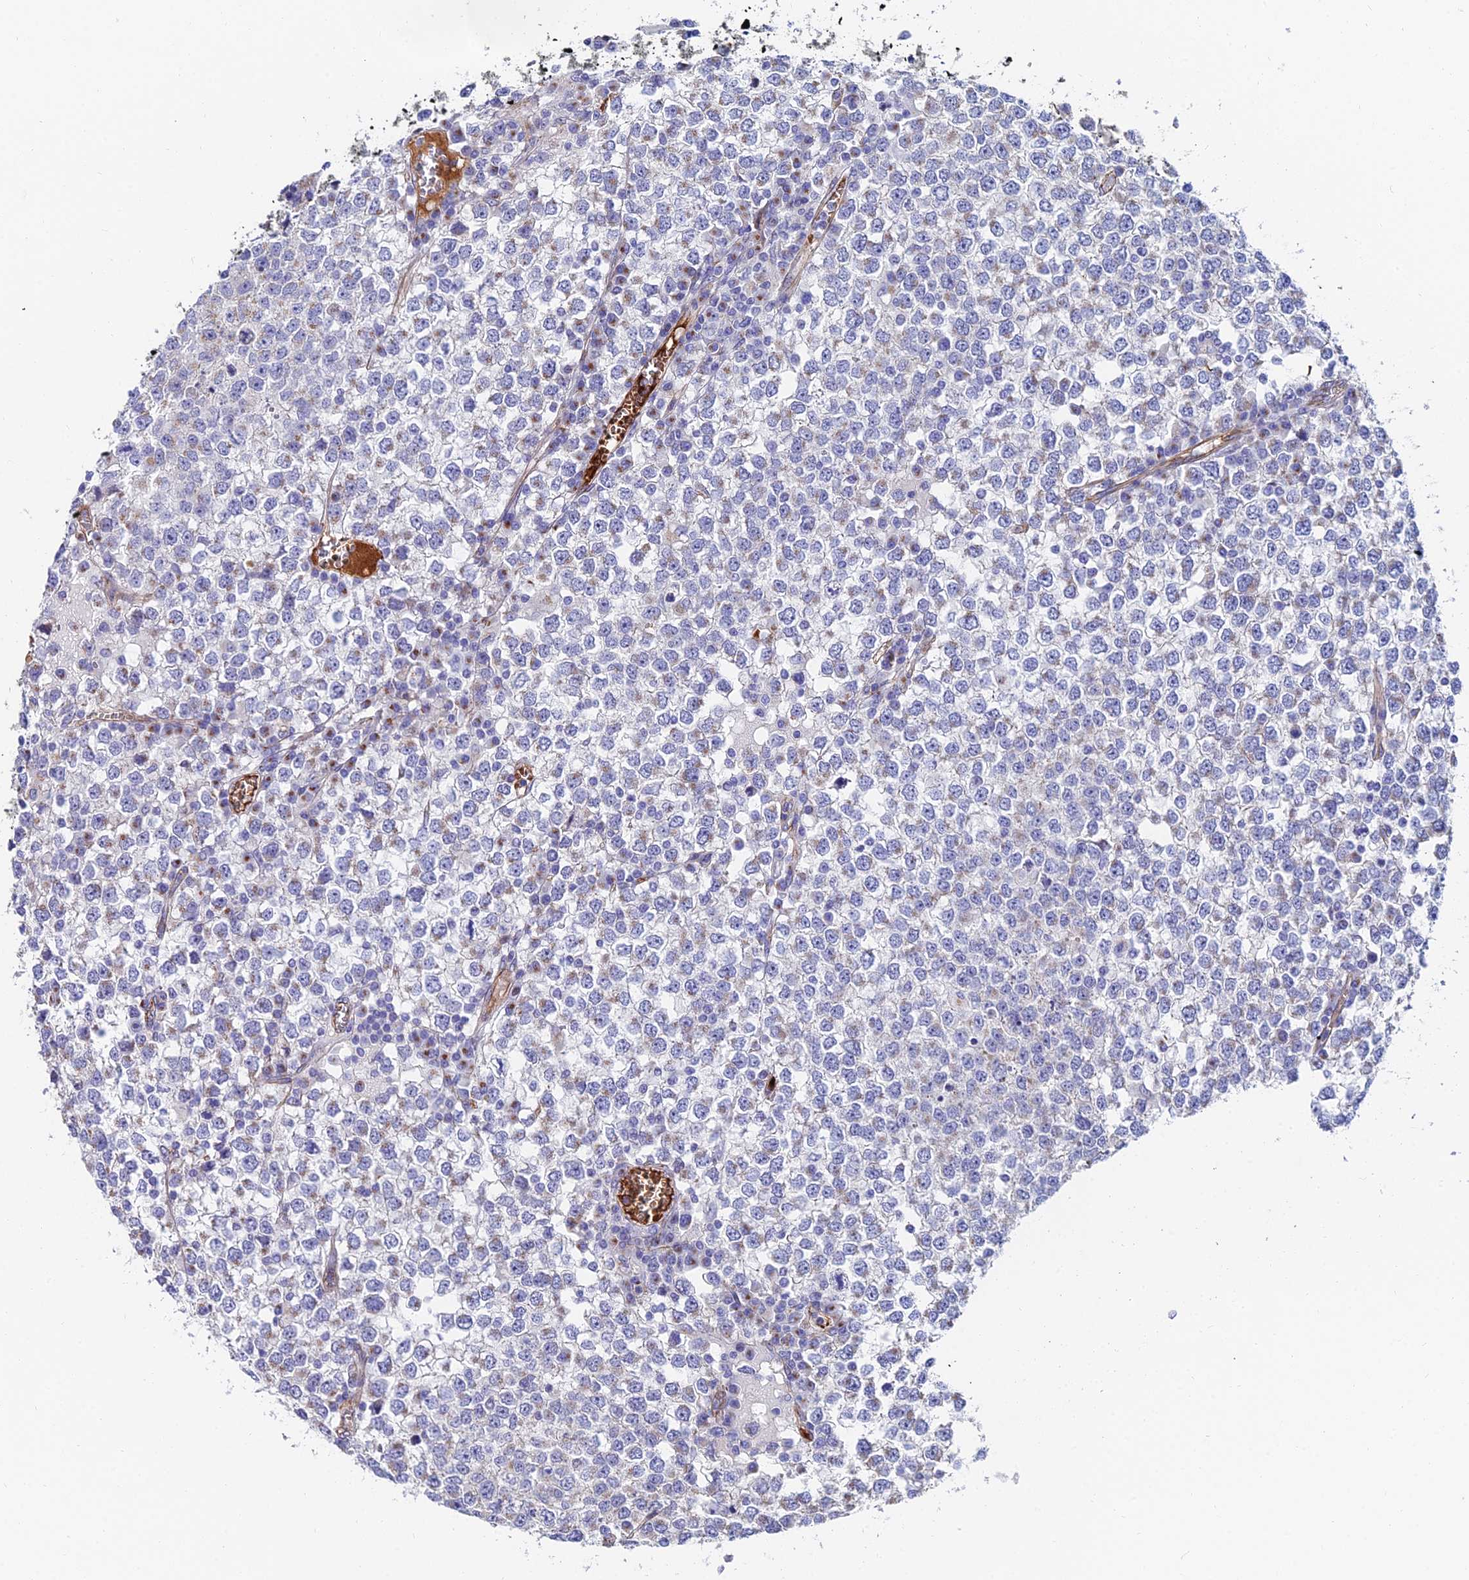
{"staining": {"intensity": "negative", "quantity": "none", "location": "none"}, "tissue": "testis cancer", "cell_type": "Tumor cells", "image_type": "cancer", "snomed": [{"axis": "morphology", "description": "Seminoma, NOS"}, {"axis": "topography", "description": "Testis"}], "caption": "DAB immunohistochemical staining of human testis cancer (seminoma) demonstrates no significant expression in tumor cells.", "gene": "ADGRF3", "patient": {"sex": "male", "age": 65}}